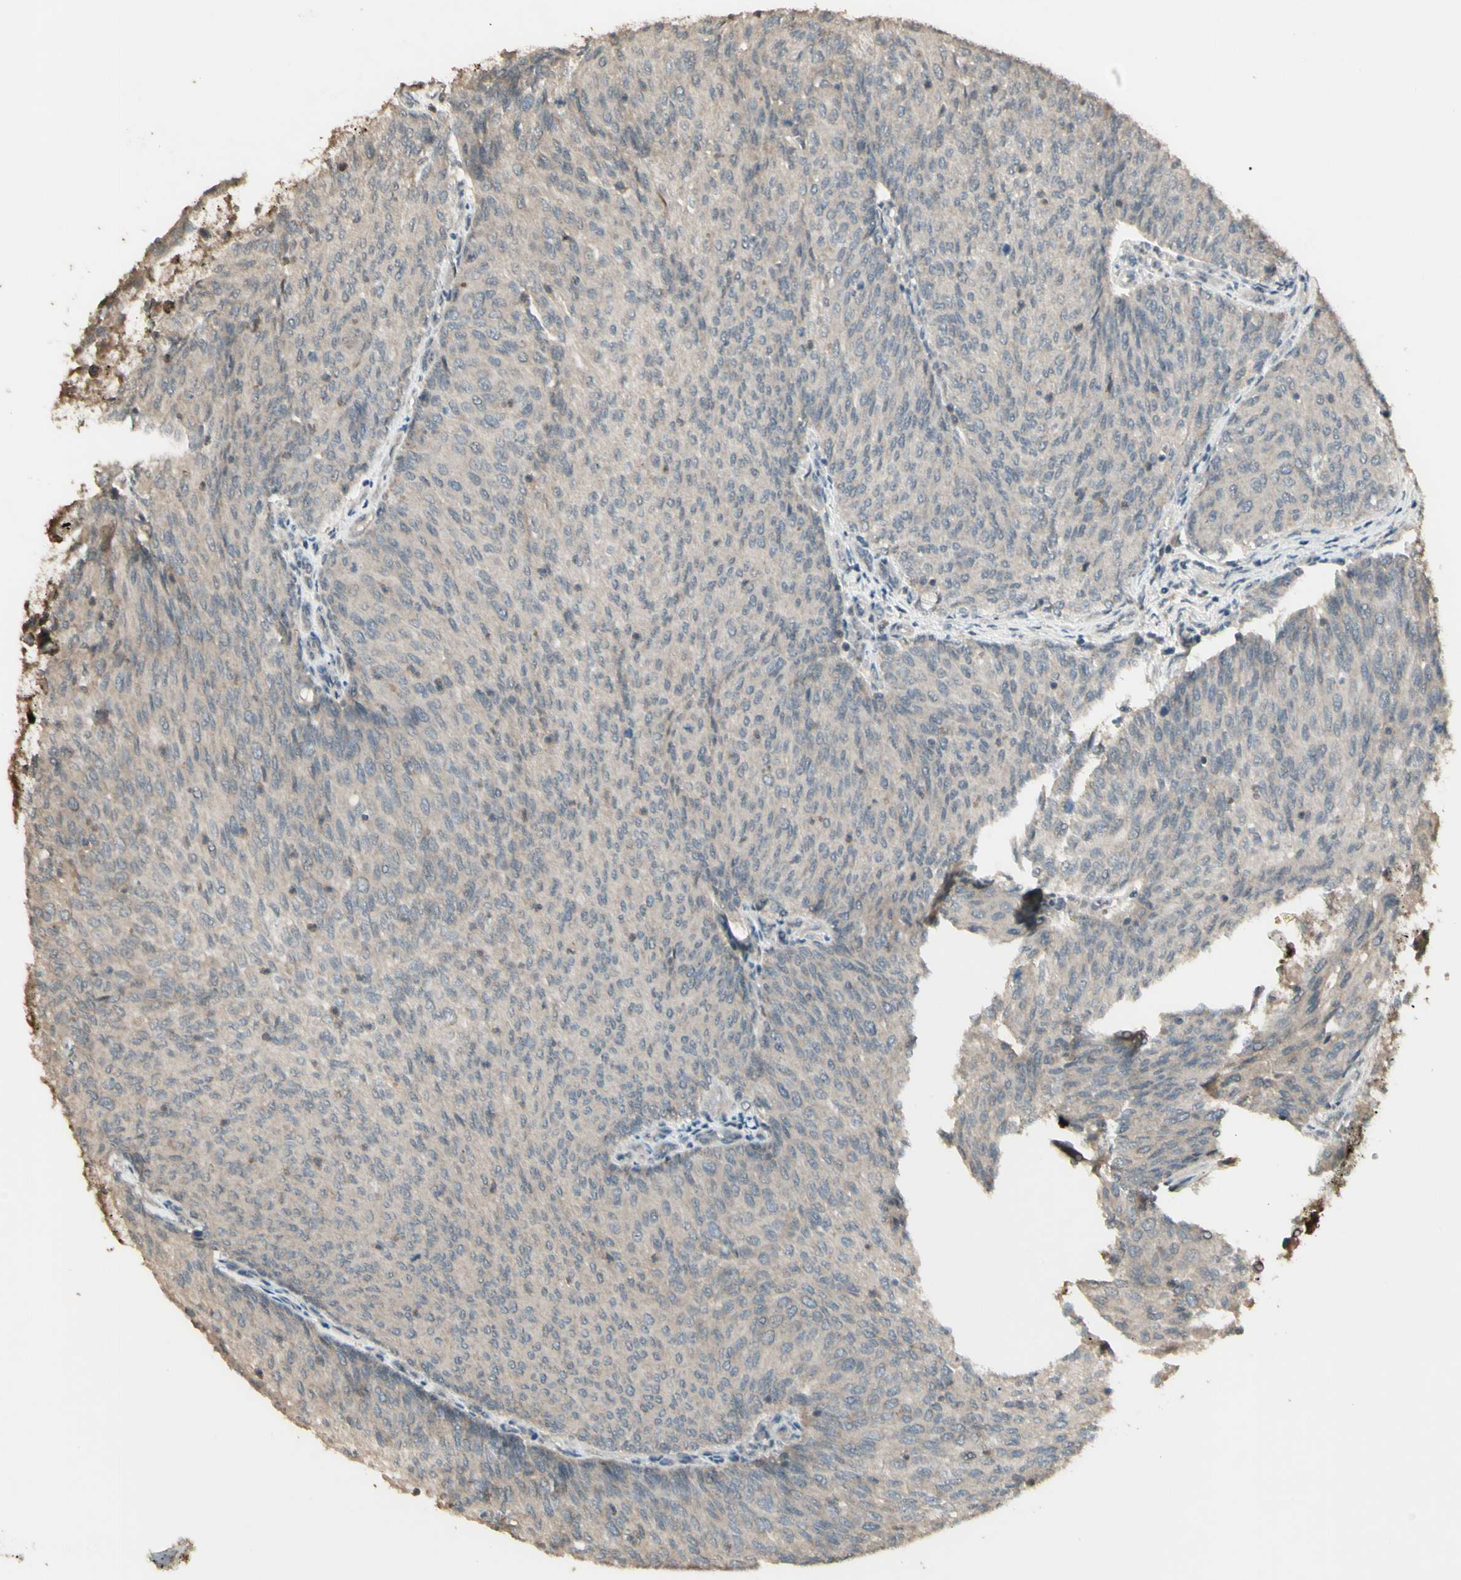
{"staining": {"intensity": "weak", "quantity": ">75%", "location": "cytoplasmic/membranous"}, "tissue": "urothelial cancer", "cell_type": "Tumor cells", "image_type": "cancer", "snomed": [{"axis": "morphology", "description": "Urothelial carcinoma, Low grade"}, {"axis": "topography", "description": "Urinary bladder"}], "caption": "Immunohistochemical staining of low-grade urothelial carcinoma demonstrates low levels of weak cytoplasmic/membranous protein staining in about >75% of tumor cells.", "gene": "GNAS", "patient": {"sex": "female", "age": 79}}